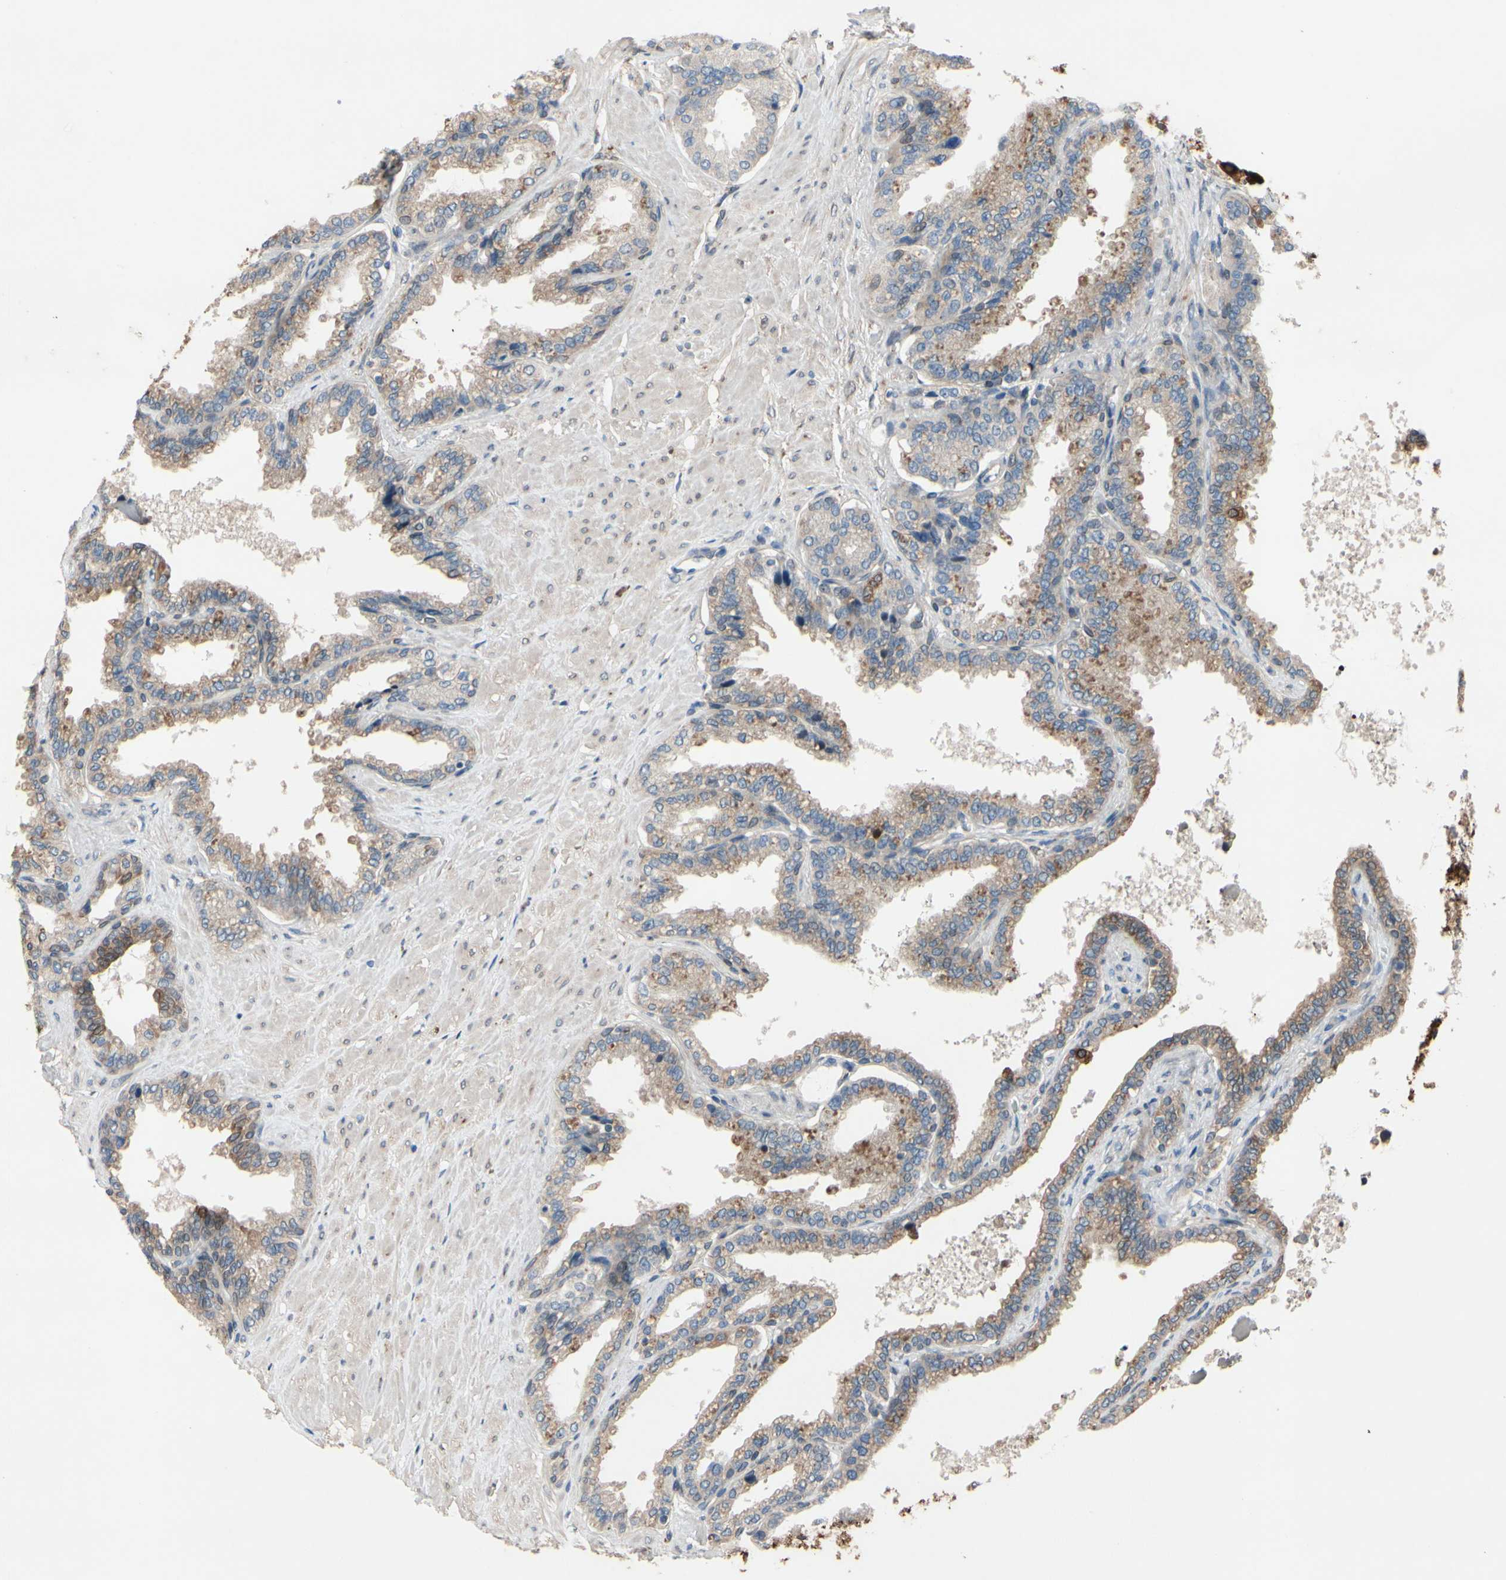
{"staining": {"intensity": "strong", "quantity": "<25%", "location": "cytoplasmic/membranous"}, "tissue": "seminal vesicle", "cell_type": "Glandular cells", "image_type": "normal", "snomed": [{"axis": "morphology", "description": "Normal tissue, NOS"}, {"axis": "topography", "description": "Seminal veicle"}], "caption": "A high-resolution histopathology image shows immunohistochemistry (IHC) staining of unremarkable seminal vesicle, which demonstrates strong cytoplasmic/membranous staining in approximately <25% of glandular cells.", "gene": "PRXL2A", "patient": {"sex": "male", "age": 46}}